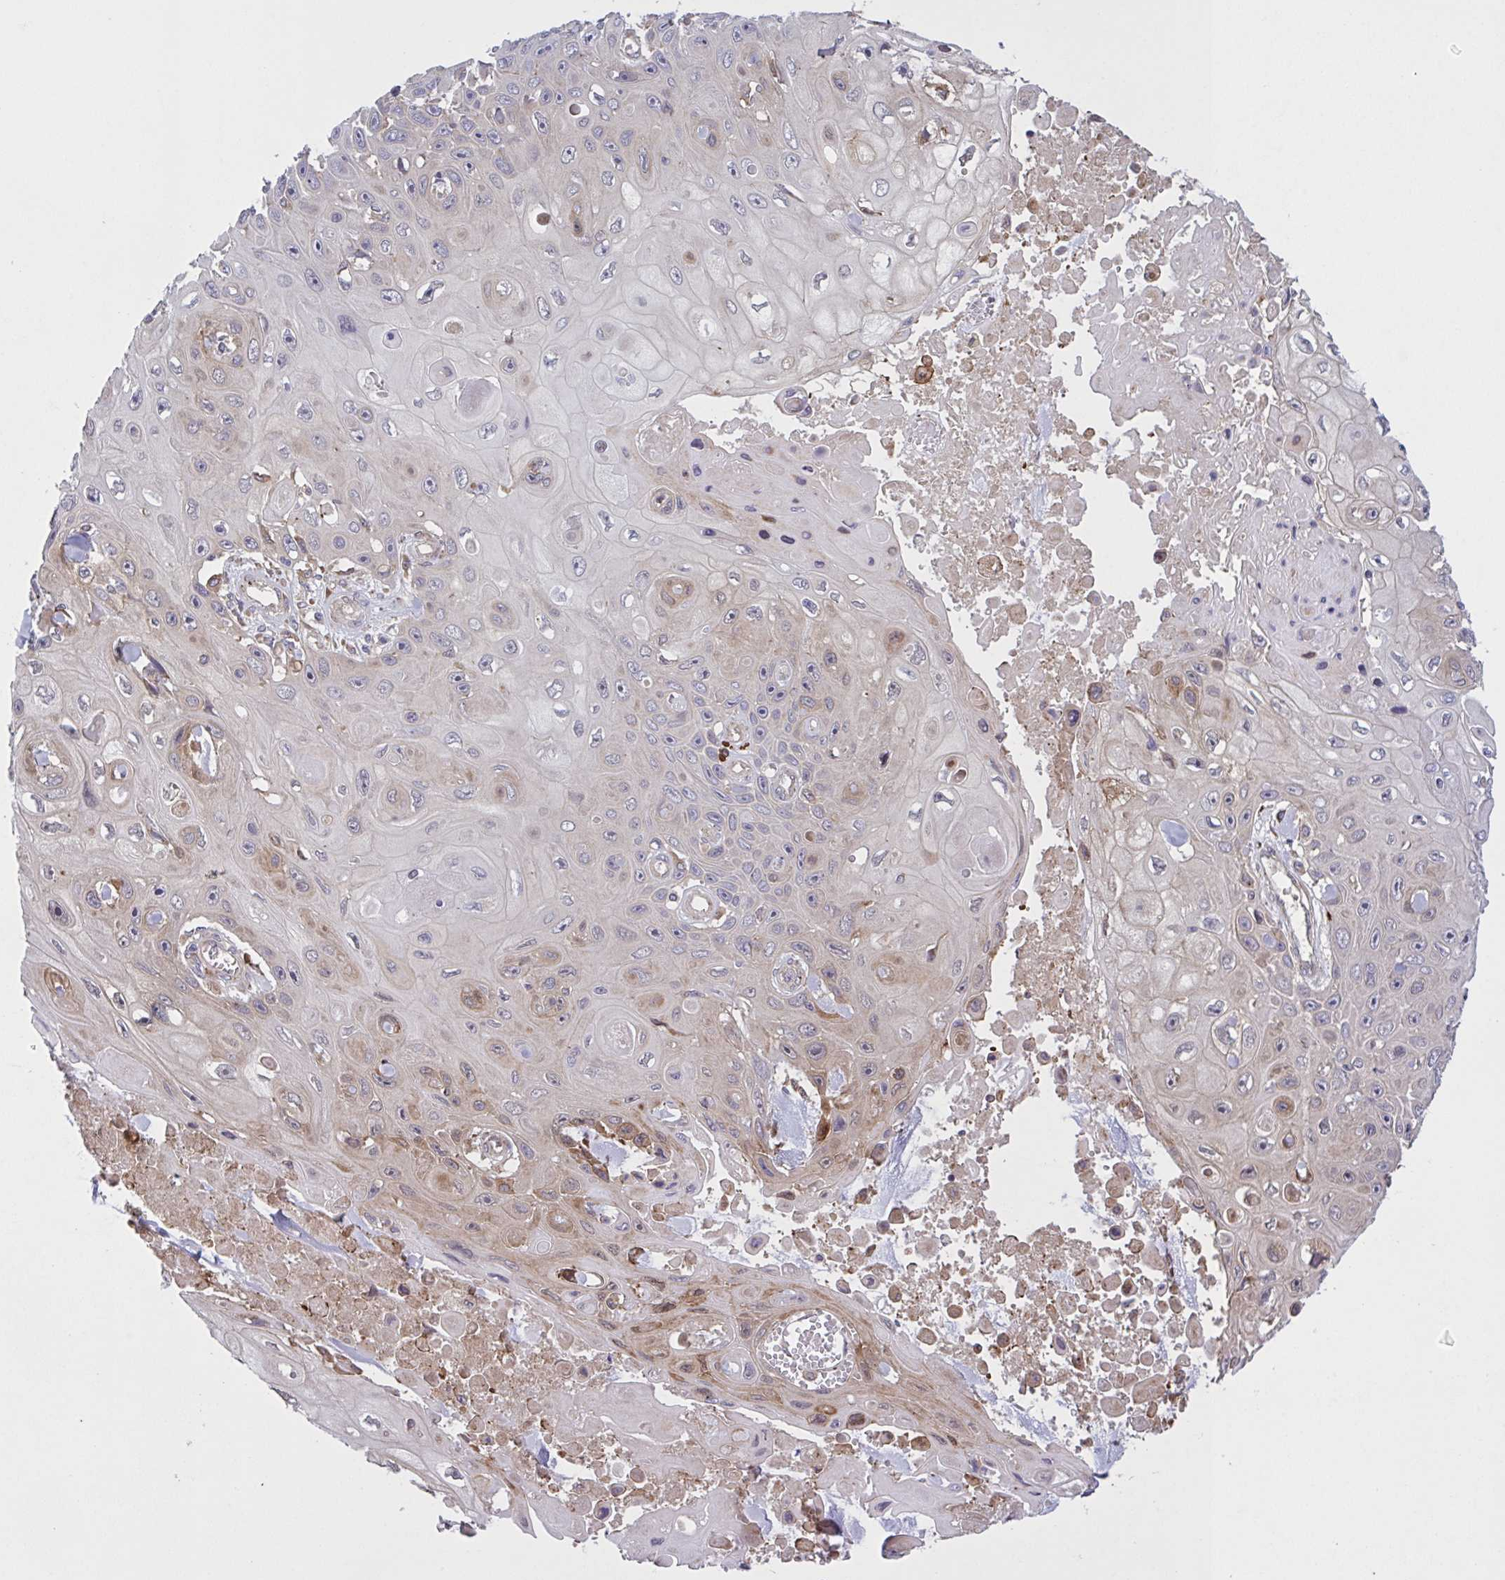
{"staining": {"intensity": "weak", "quantity": "<25%", "location": "cytoplasmic/membranous"}, "tissue": "skin cancer", "cell_type": "Tumor cells", "image_type": "cancer", "snomed": [{"axis": "morphology", "description": "Squamous cell carcinoma, NOS"}, {"axis": "topography", "description": "Skin"}], "caption": "Tumor cells are negative for brown protein staining in squamous cell carcinoma (skin).", "gene": "INTS10", "patient": {"sex": "male", "age": 82}}